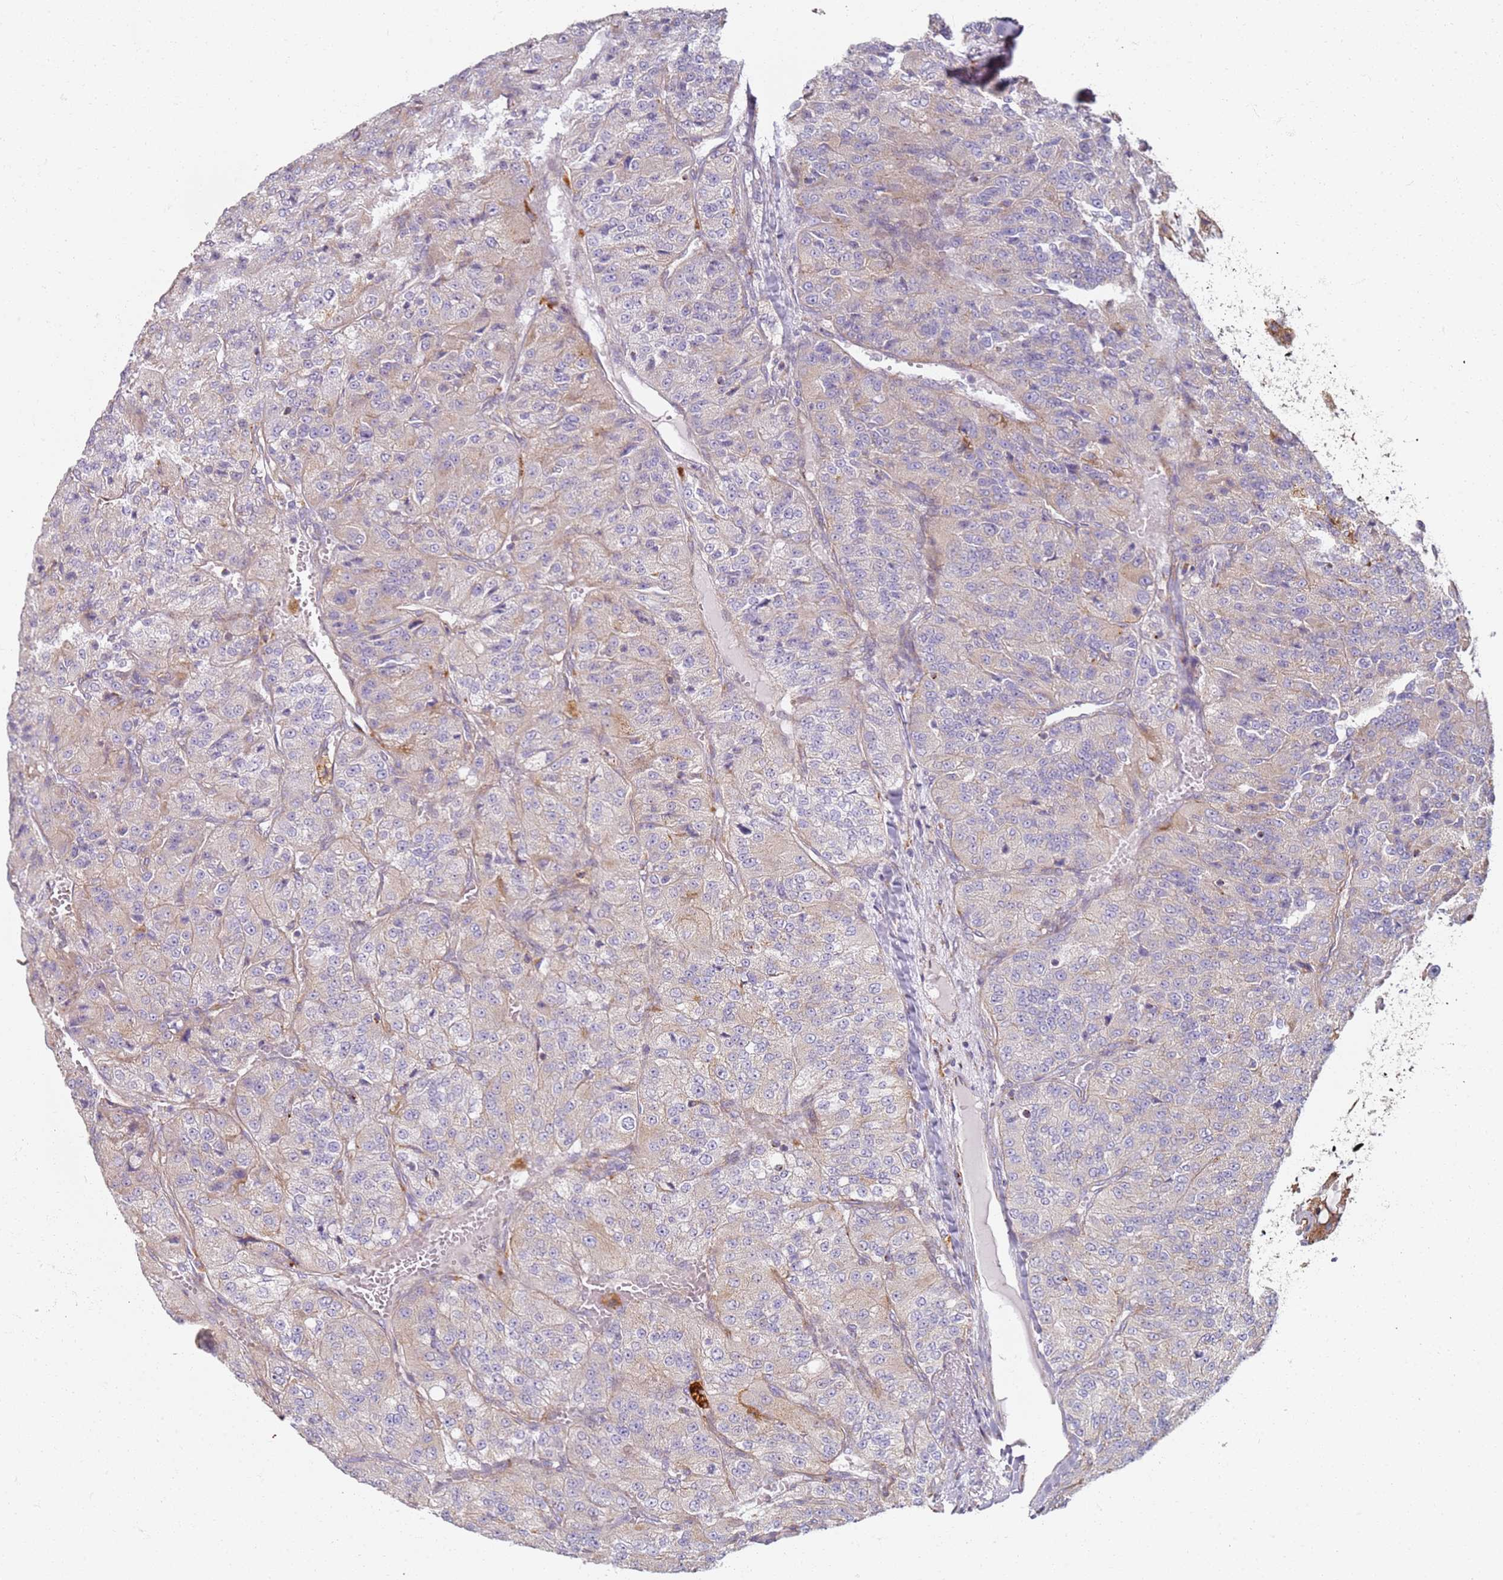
{"staining": {"intensity": "negative", "quantity": "none", "location": "none"}, "tissue": "renal cancer", "cell_type": "Tumor cells", "image_type": "cancer", "snomed": [{"axis": "morphology", "description": "Adenocarcinoma, NOS"}, {"axis": "topography", "description": "Kidney"}], "caption": "An immunohistochemistry (IHC) micrograph of renal adenocarcinoma is shown. There is no staining in tumor cells of renal adenocarcinoma.", "gene": "PROKR2", "patient": {"sex": "female", "age": 63}}